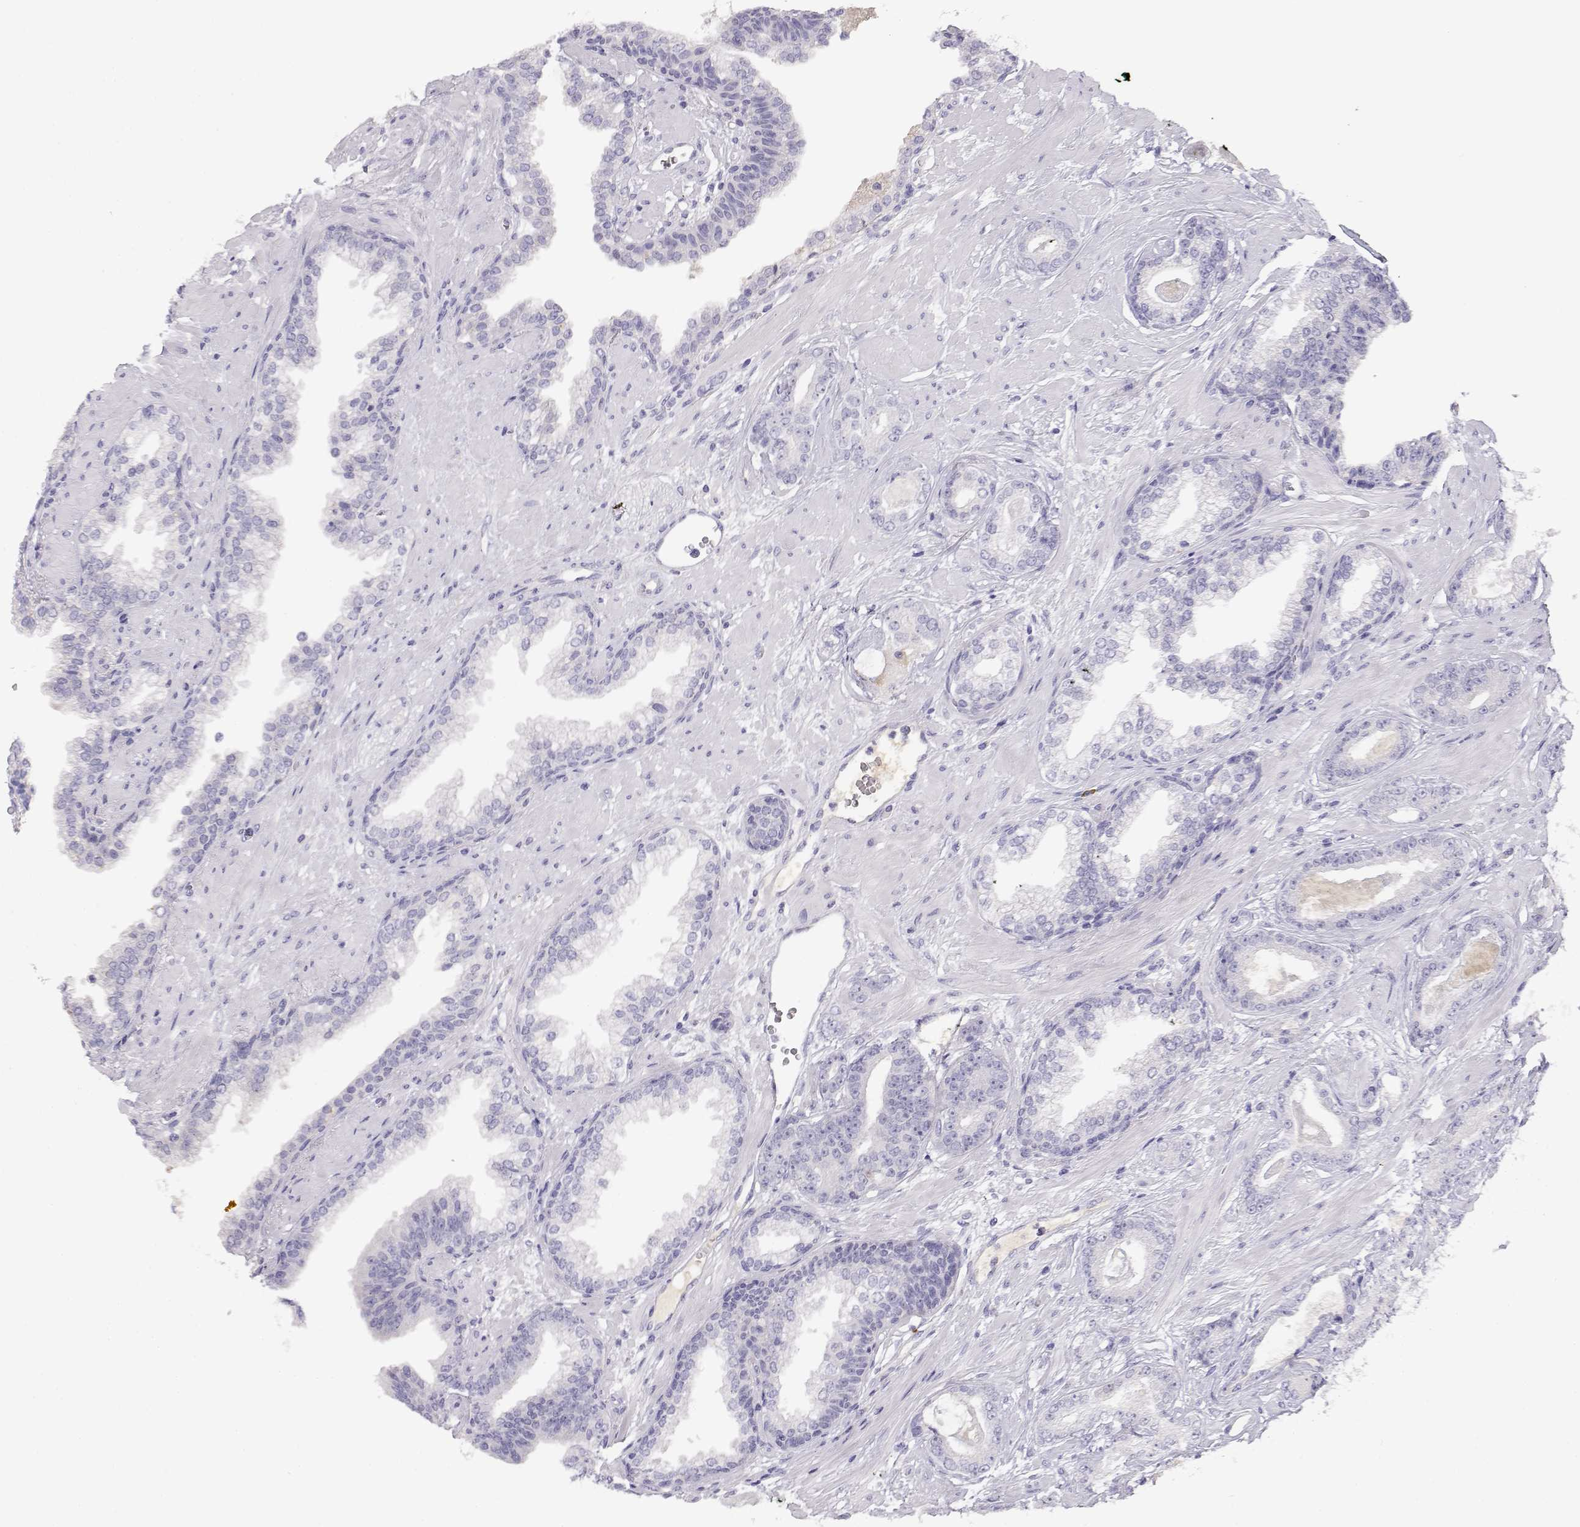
{"staining": {"intensity": "negative", "quantity": "none", "location": "none"}, "tissue": "prostate cancer", "cell_type": "Tumor cells", "image_type": "cancer", "snomed": [{"axis": "morphology", "description": "Adenocarcinoma, Low grade"}, {"axis": "topography", "description": "Prostate"}], "caption": "A histopathology image of human adenocarcinoma (low-grade) (prostate) is negative for staining in tumor cells. Nuclei are stained in blue.", "gene": "GPR174", "patient": {"sex": "male", "age": 61}}